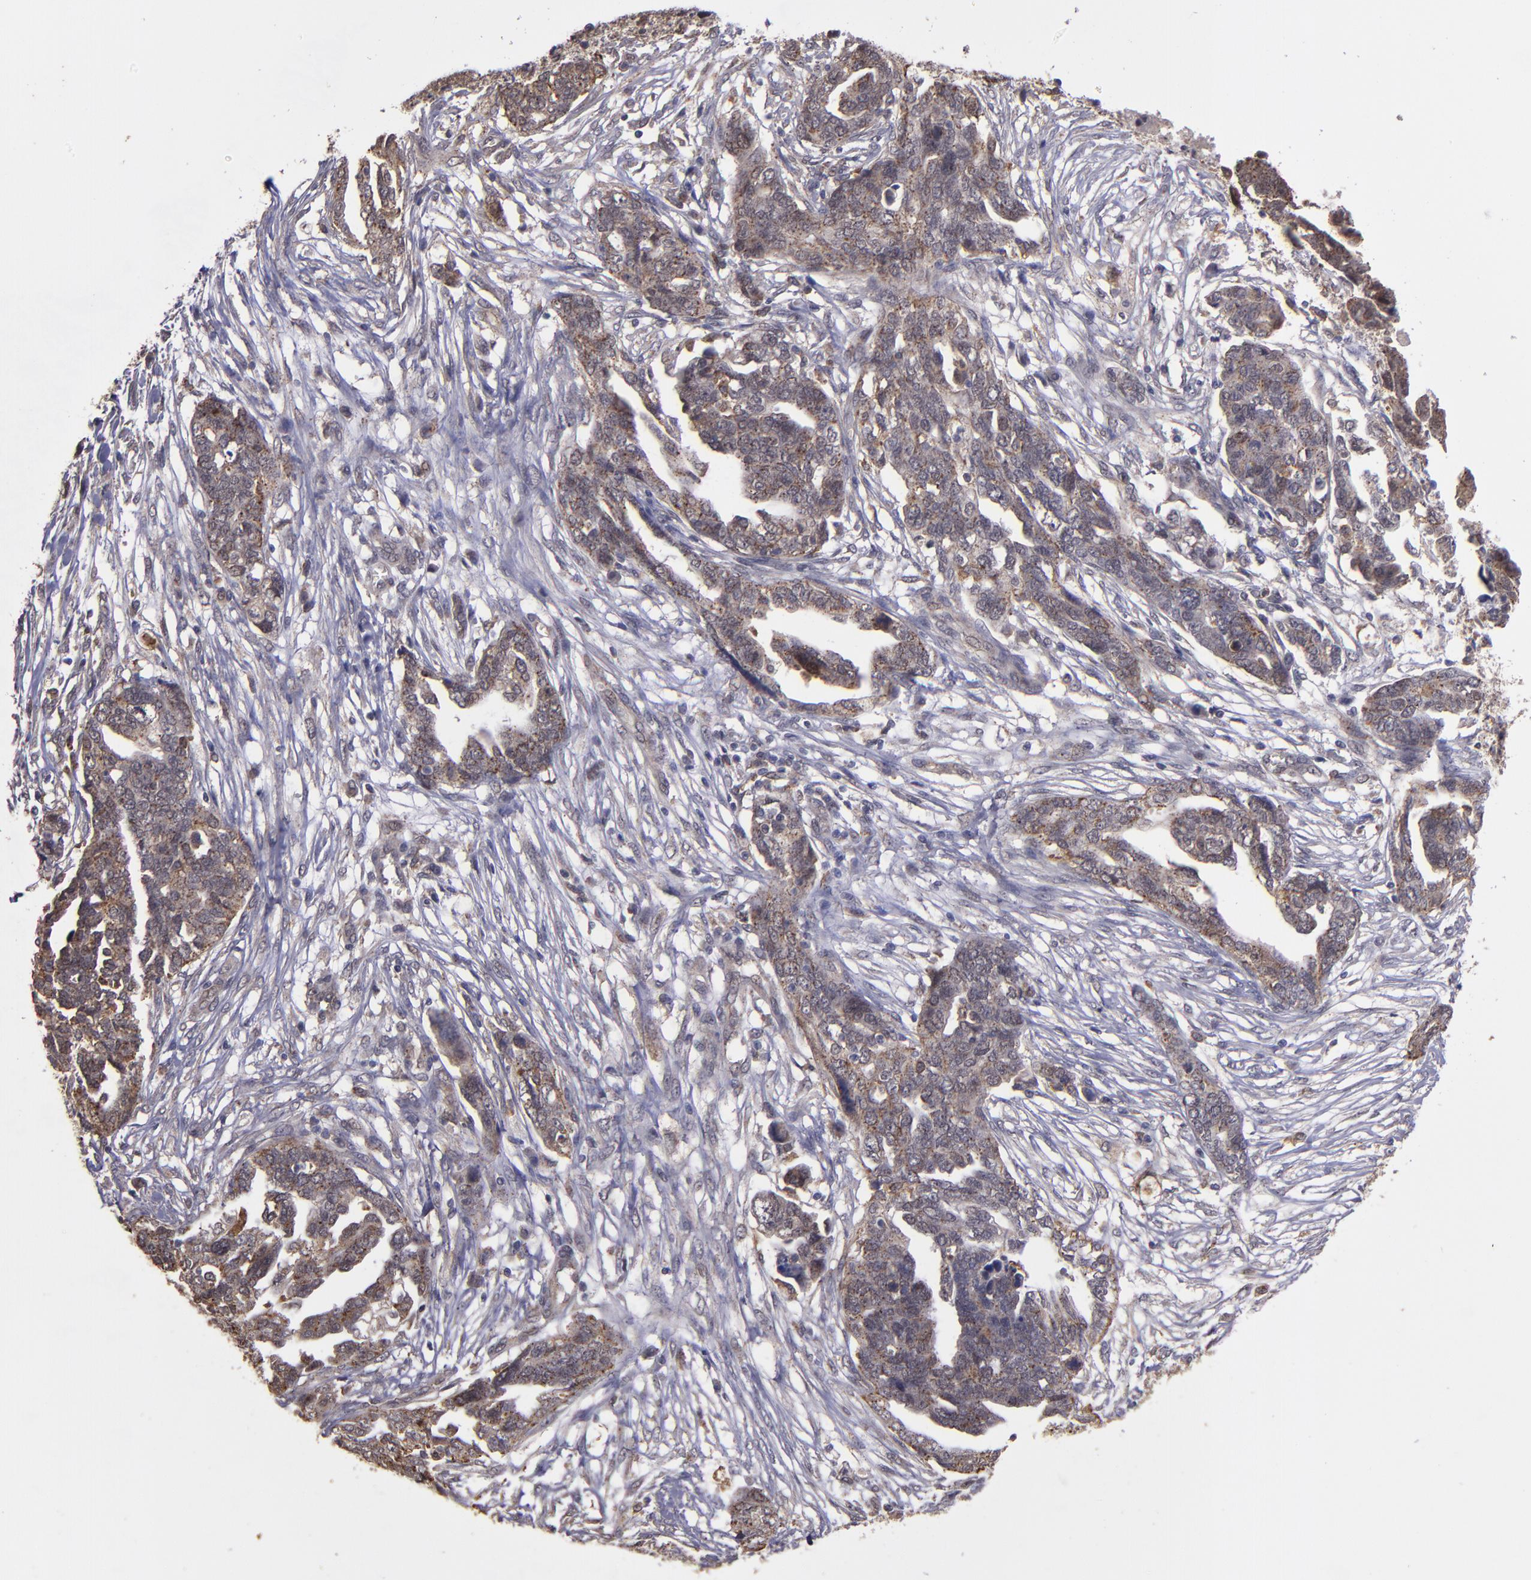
{"staining": {"intensity": "weak", "quantity": "25%-75%", "location": "cytoplasmic/membranous"}, "tissue": "ovarian cancer", "cell_type": "Tumor cells", "image_type": "cancer", "snomed": [{"axis": "morphology", "description": "Normal tissue, NOS"}, {"axis": "morphology", "description": "Cystadenocarcinoma, serous, NOS"}, {"axis": "topography", "description": "Fallopian tube"}, {"axis": "topography", "description": "Ovary"}], "caption": "This is an image of IHC staining of serous cystadenocarcinoma (ovarian), which shows weak staining in the cytoplasmic/membranous of tumor cells.", "gene": "SIPA1L1", "patient": {"sex": "female", "age": 56}}